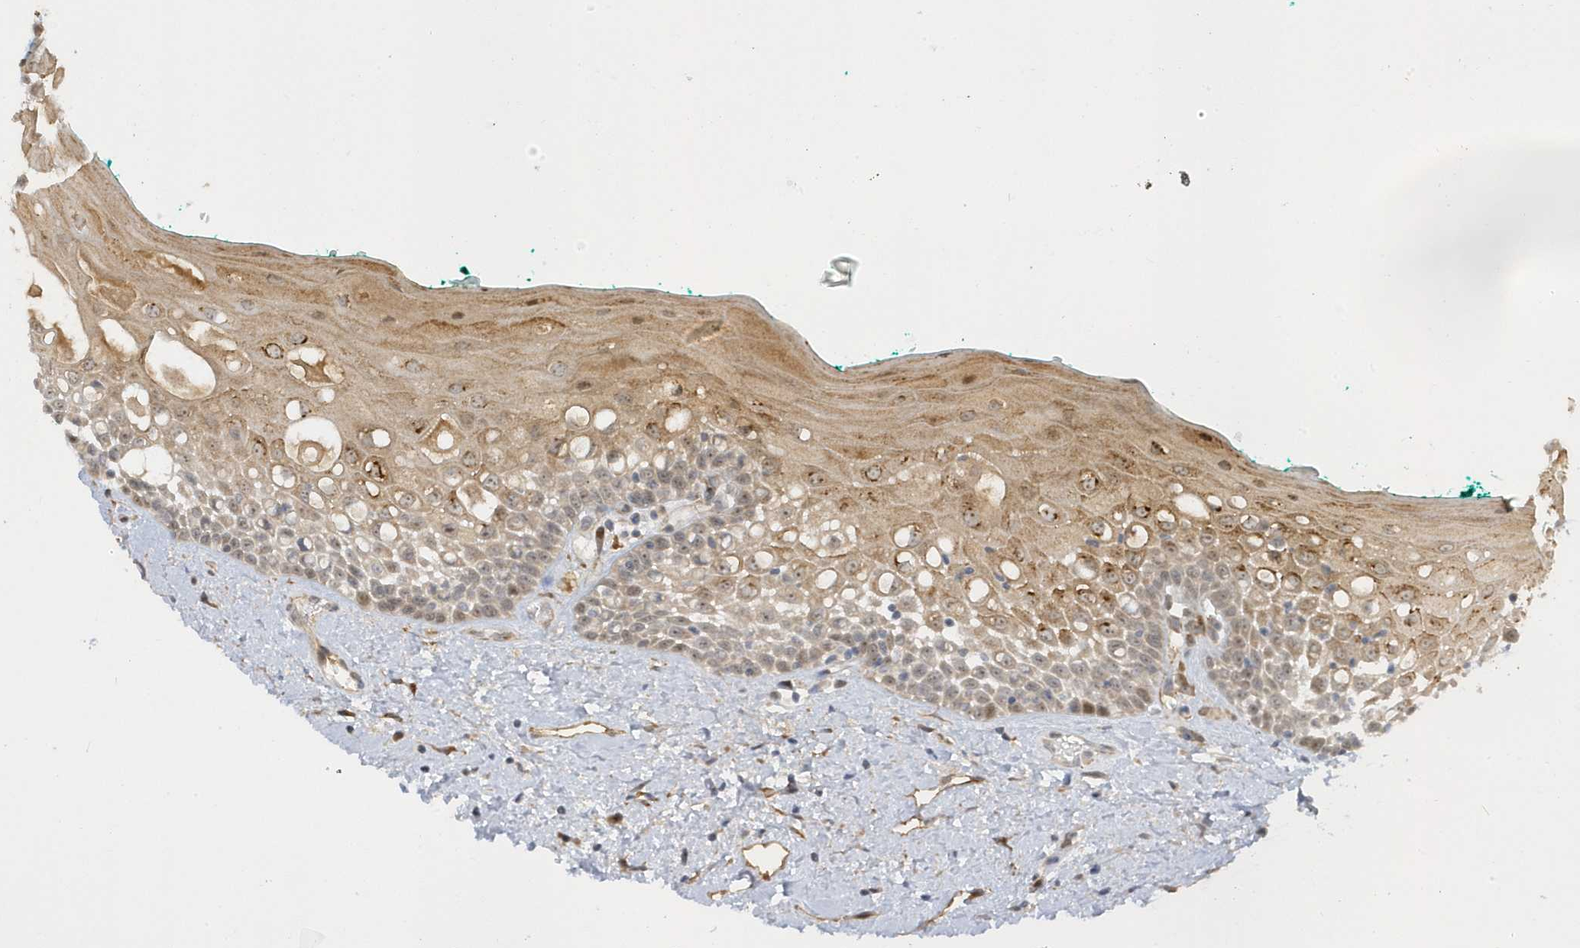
{"staining": {"intensity": "moderate", "quantity": ">75%", "location": "cytoplasmic/membranous,nuclear"}, "tissue": "oral mucosa", "cell_type": "Squamous epithelial cells", "image_type": "normal", "snomed": [{"axis": "morphology", "description": "Normal tissue, NOS"}, {"axis": "topography", "description": "Oral tissue"}], "caption": "Squamous epithelial cells exhibit medium levels of moderate cytoplasmic/membranous,nuclear staining in about >75% of cells in benign human oral mucosa.", "gene": "ECM2", "patient": {"sex": "female", "age": 70}}